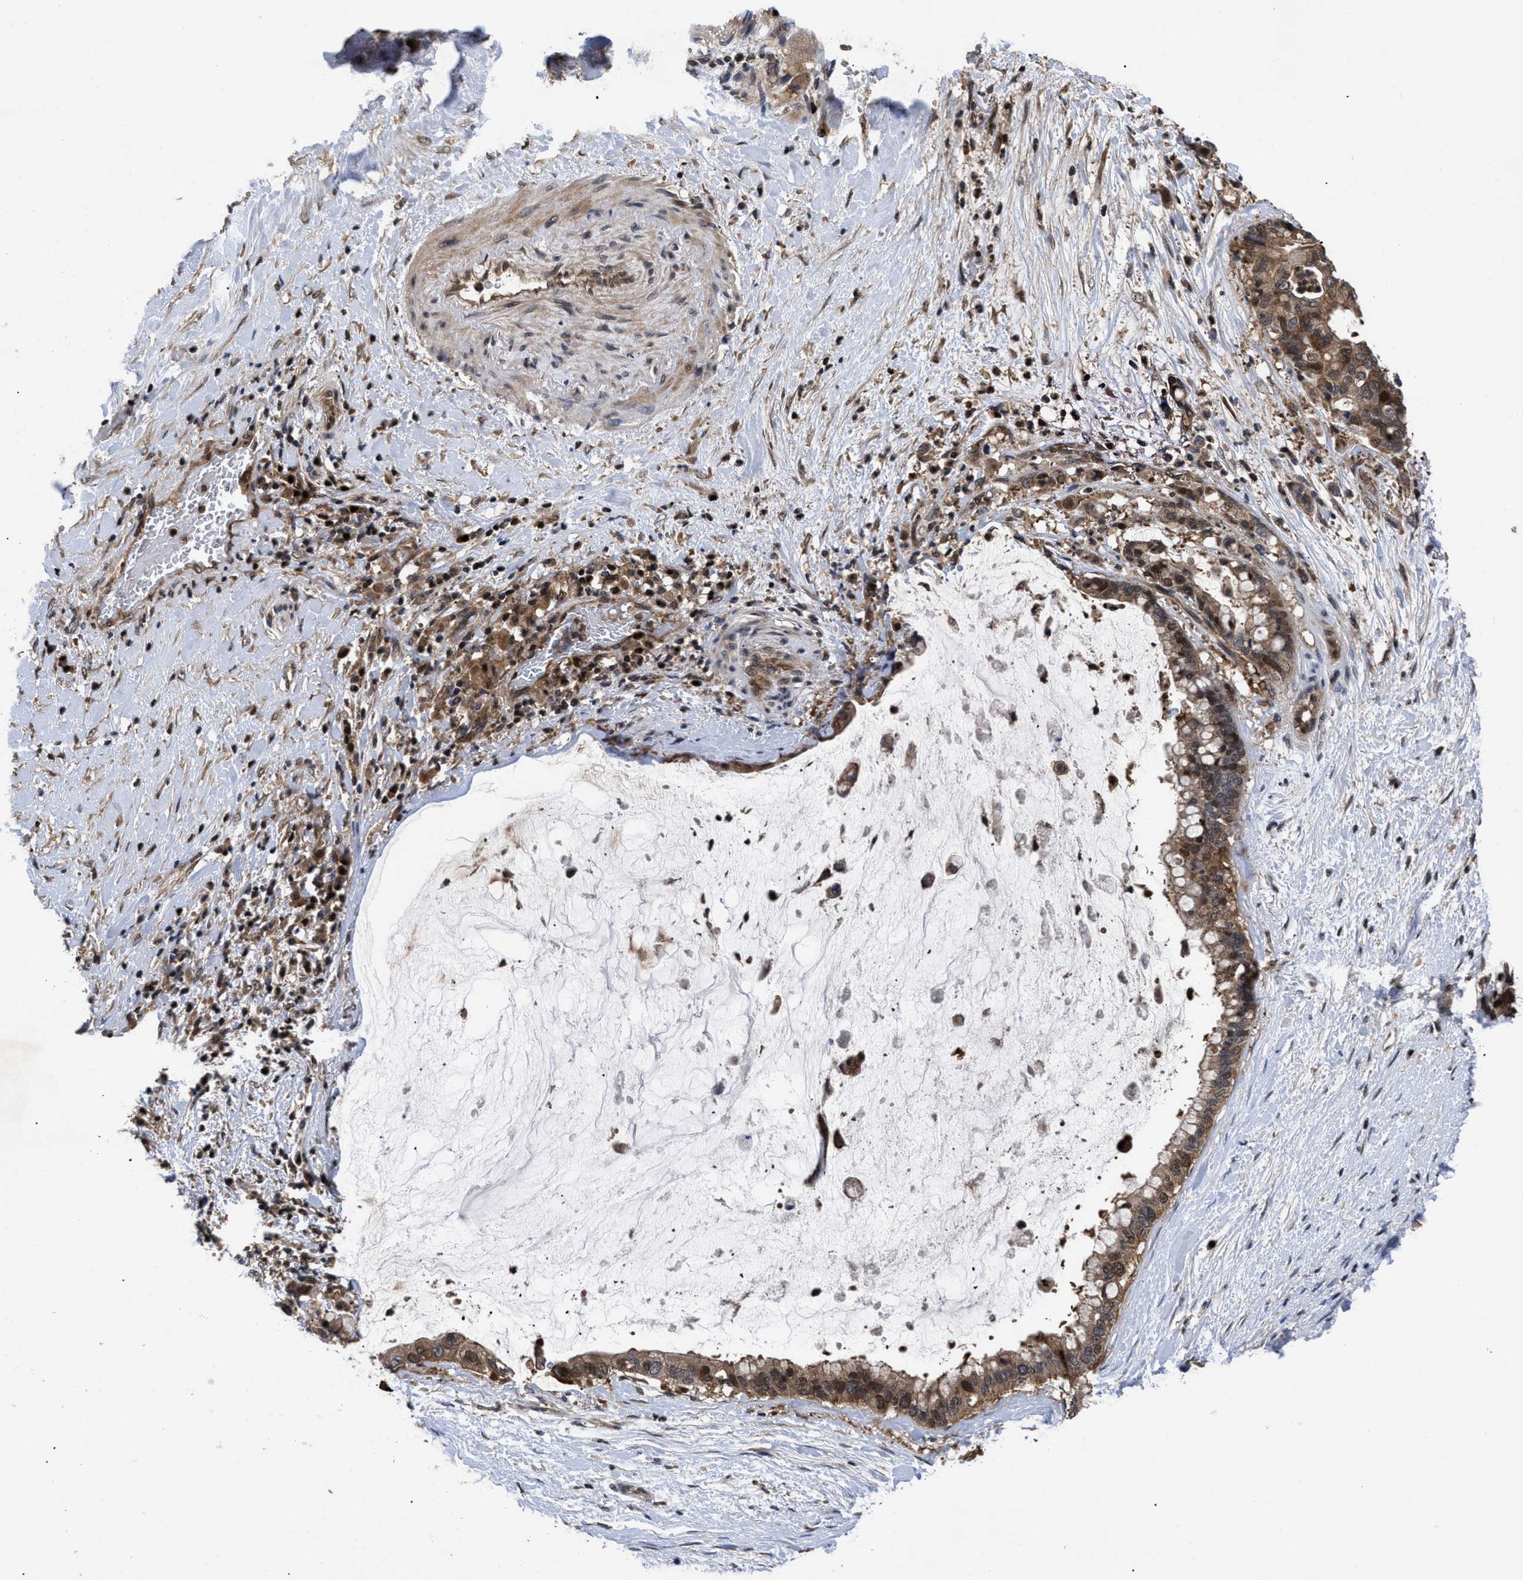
{"staining": {"intensity": "moderate", "quantity": ">75%", "location": "cytoplasmic/membranous,nuclear"}, "tissue": "pancreatic cancer", "cell_type": "Tumor cells", "image_type": "cancer", "snomed": [{"axis": "morphology", "description": "Adenocarcinoma, NOS"}, {"axis": "topography", "description": "Pancreas"}], "caption": "A histopathology image of pancreatic cancer (adenocarcinoma) stained for a protein shows moderate cytoplasmic/membranous and nuclear brown staining in tumor cells.", "gene": "FAM200A", "patient": {"sex": "male", "age": 41}}